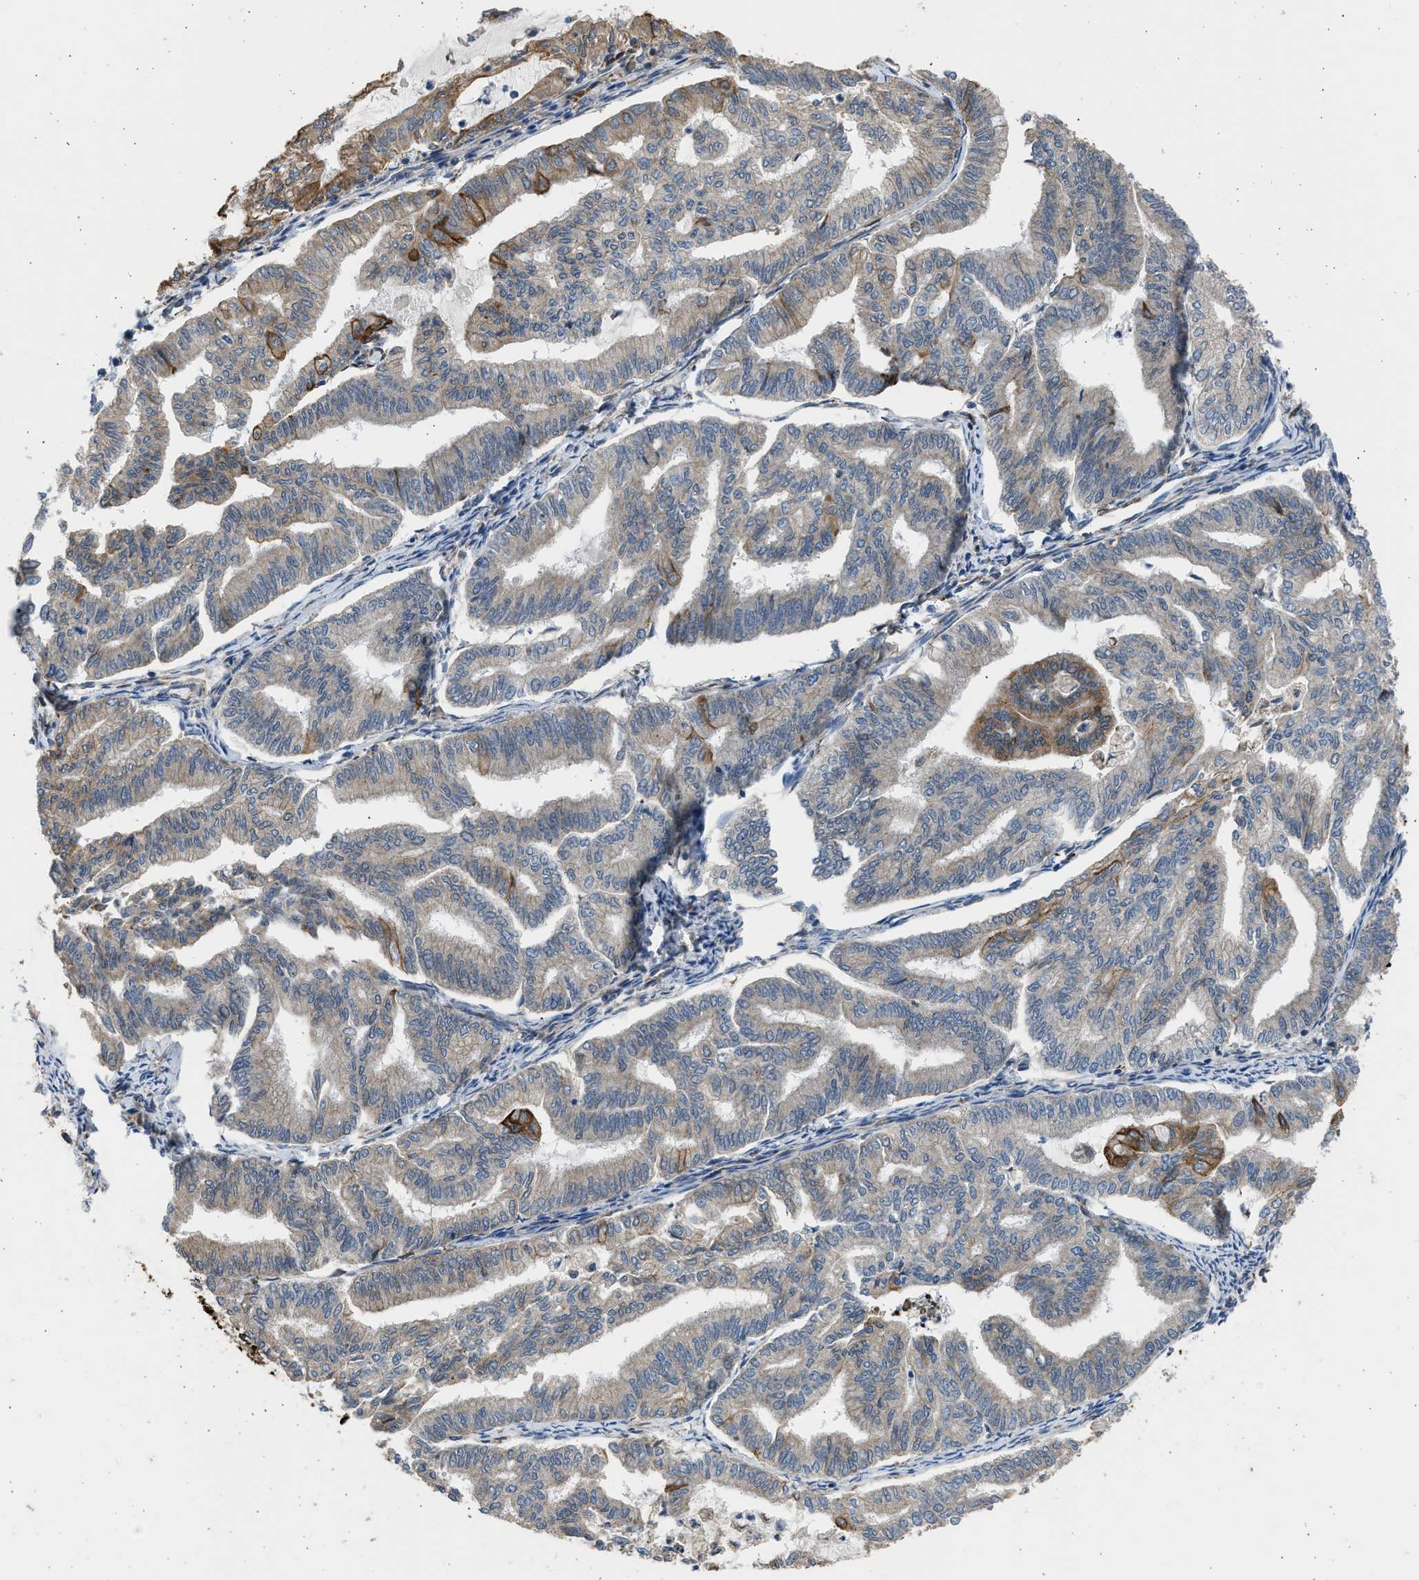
{"staining": {"intensity": "strong", "quantity": "<25%", "location": "cytoplasmic/membranous"}, "tissue": "endometrial cancer", "cell_type": "Tumor cells", "image_type": "cancer", "snomed": [{"axis": "morphology", "description": "Adenocarcinoma, NOS"}, {"axis": "topography", "description": "Endometrium"}], "caption": "Endometrial cancer was stained to show a protein in brown. There is medium levels of strong cytoplasmic/membranous staining in approximately <25% of tumor cells.", "gene": "PLD2", "patient": {"sex": "female", "age": 79}}